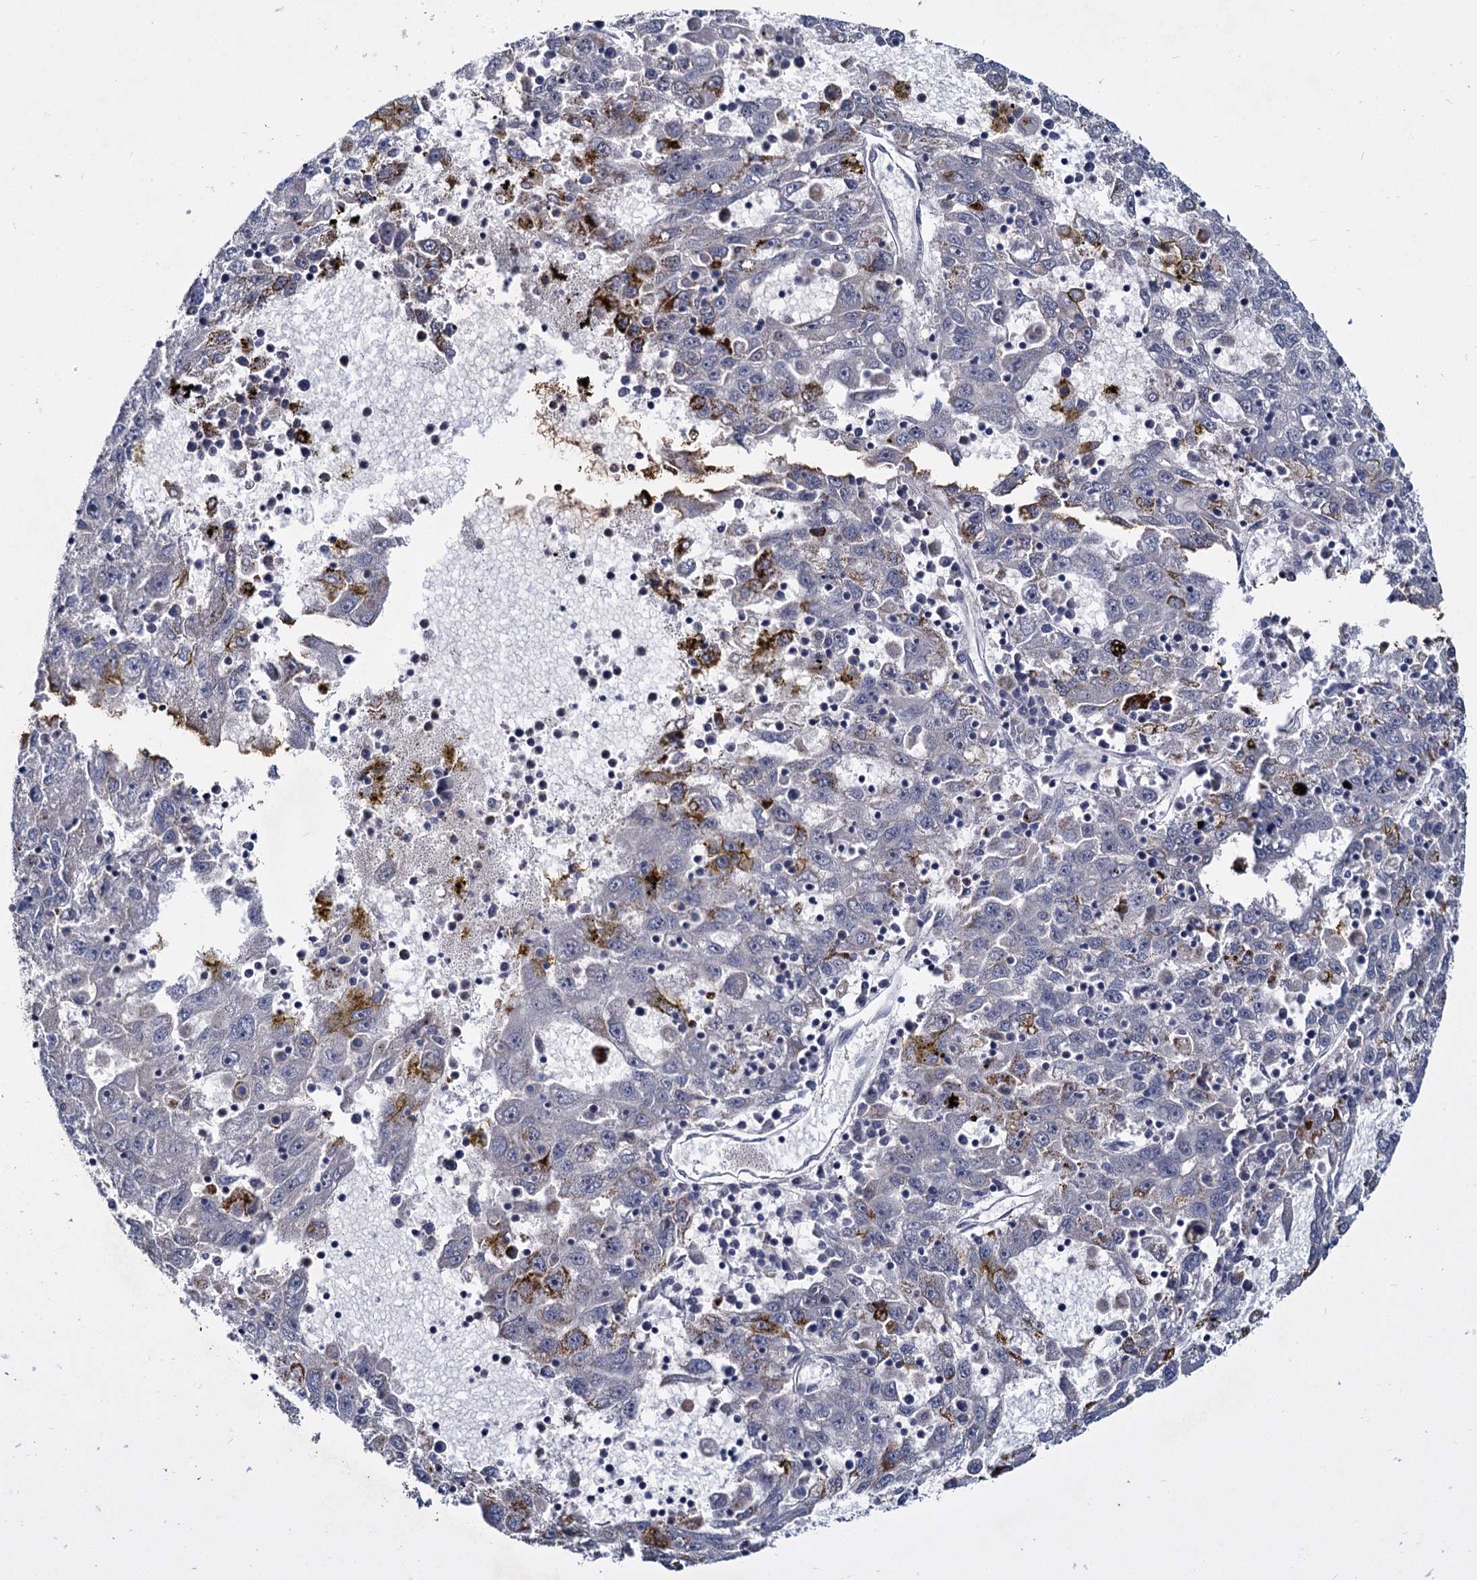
{"staining": {"intensity": "negative", "quantity": "none", "location": "none"}, "tissue": "liver cancer", "cell_type": "Tumor cells", "image_type": "cancer", "snomed": [{"axis": "morphology", "description": "Carcinoma, Hepatocellular, NOS"}, {"axis": "topography", "description": "Liver"}], "caption": "Immunohistochemical staining of hepatocellular carcinoma (liver) demonstrates no significant staining in tumor cells.", "gene": "RPUSD4", "patient": {"sex": "male", "age": 49}}